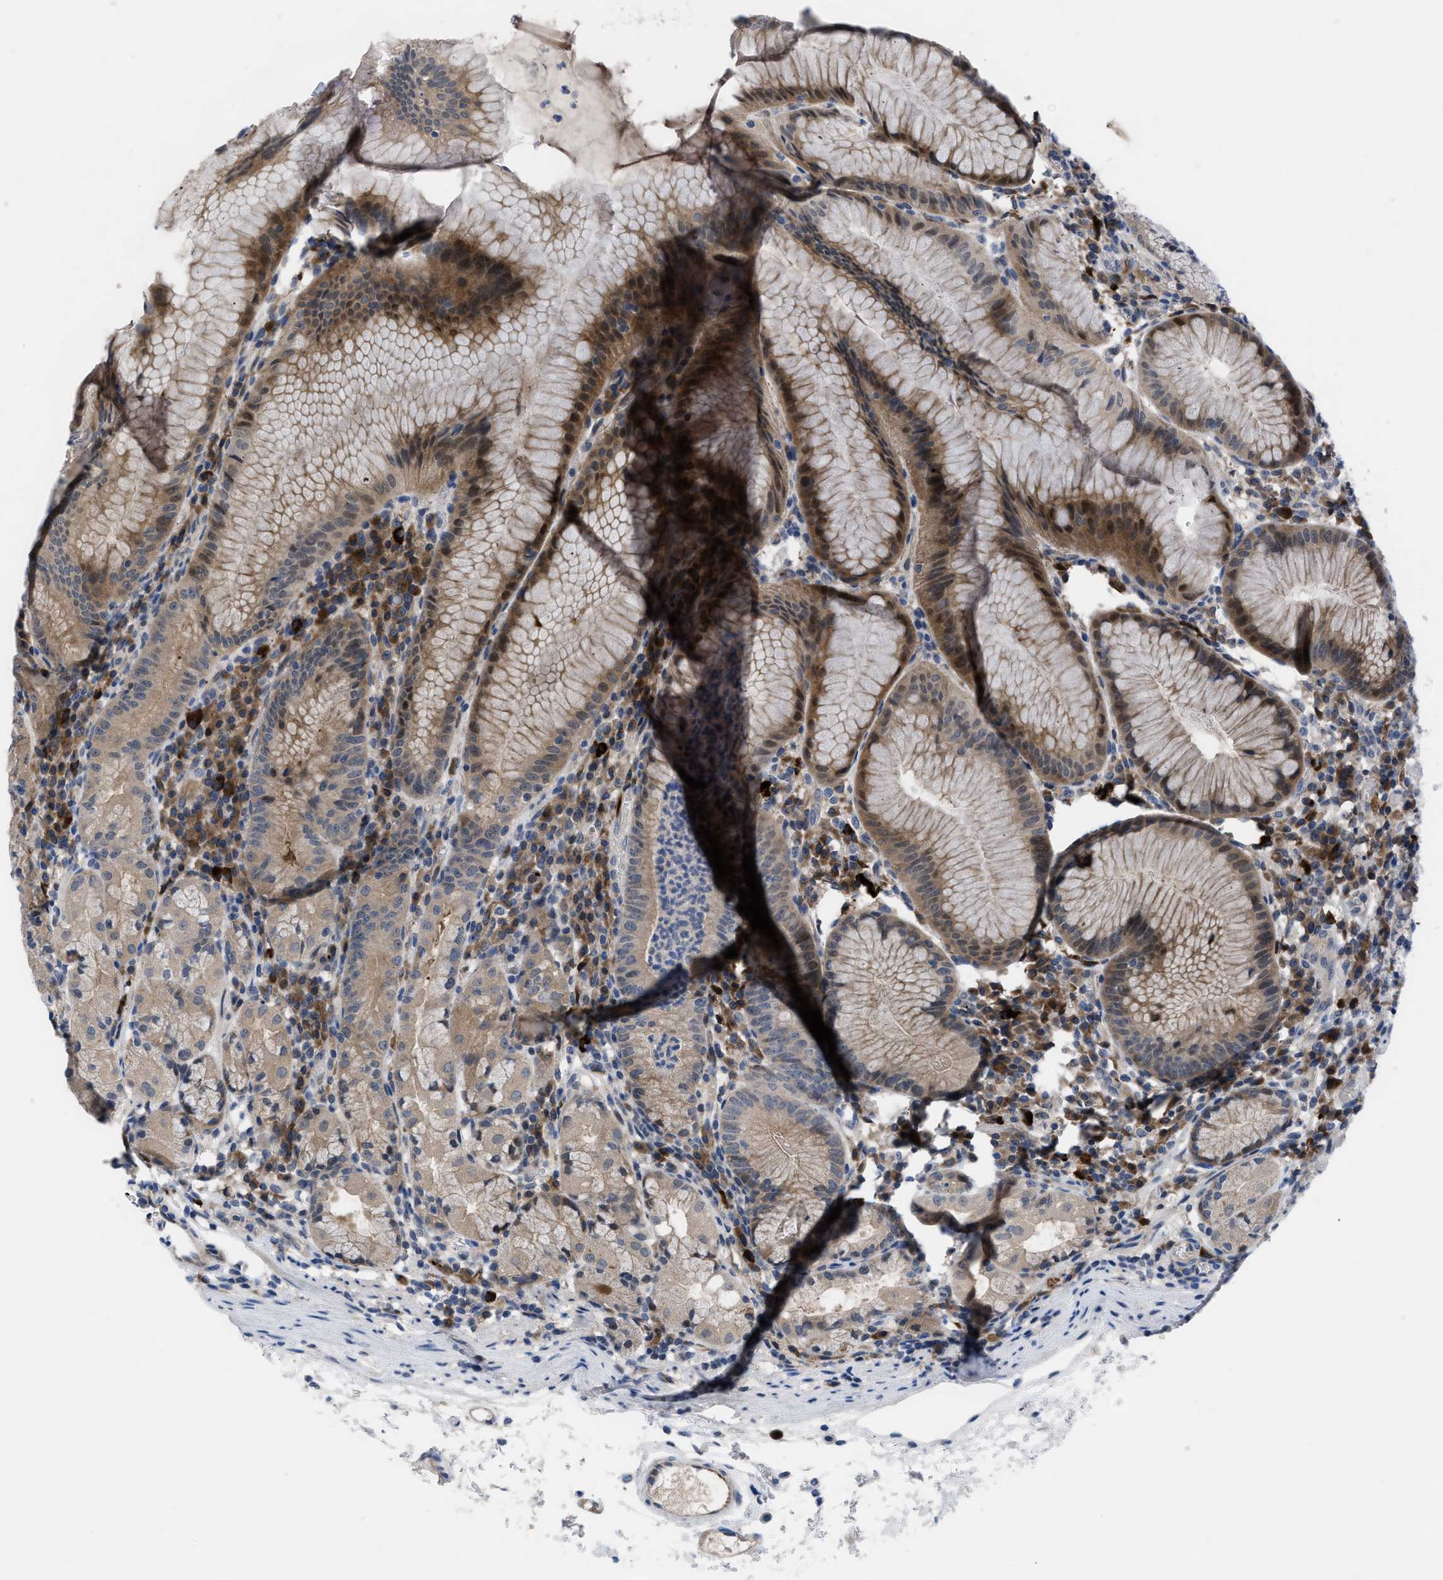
{"staining": {"intensity": "moderate", "quantity": "25%-75%", "location": "cytoplasmic/membranous,nuclear"}, "tissue": "stomach", "cell_type": "Glandular cells", "image_type": "normal", "snomed": [{"axis": "morphology", "description": "Normal tissue, NOS"}, {"axis": "topography", "description": "Stomach"}, {"axis": "topography", "description": "Stomach, lower"}], "caption": "IHC (DAB) staining of unremarkable human stomach demonstrates moderate cytoplasmic/membranous,nuclear protein positivity in approximately 25%-75% of glandular cells. (DAB = brown stain, brightfield microscopy at high magnification).", "gene": "IL17RE", "patient": {"sex": "female", "age": 75}}